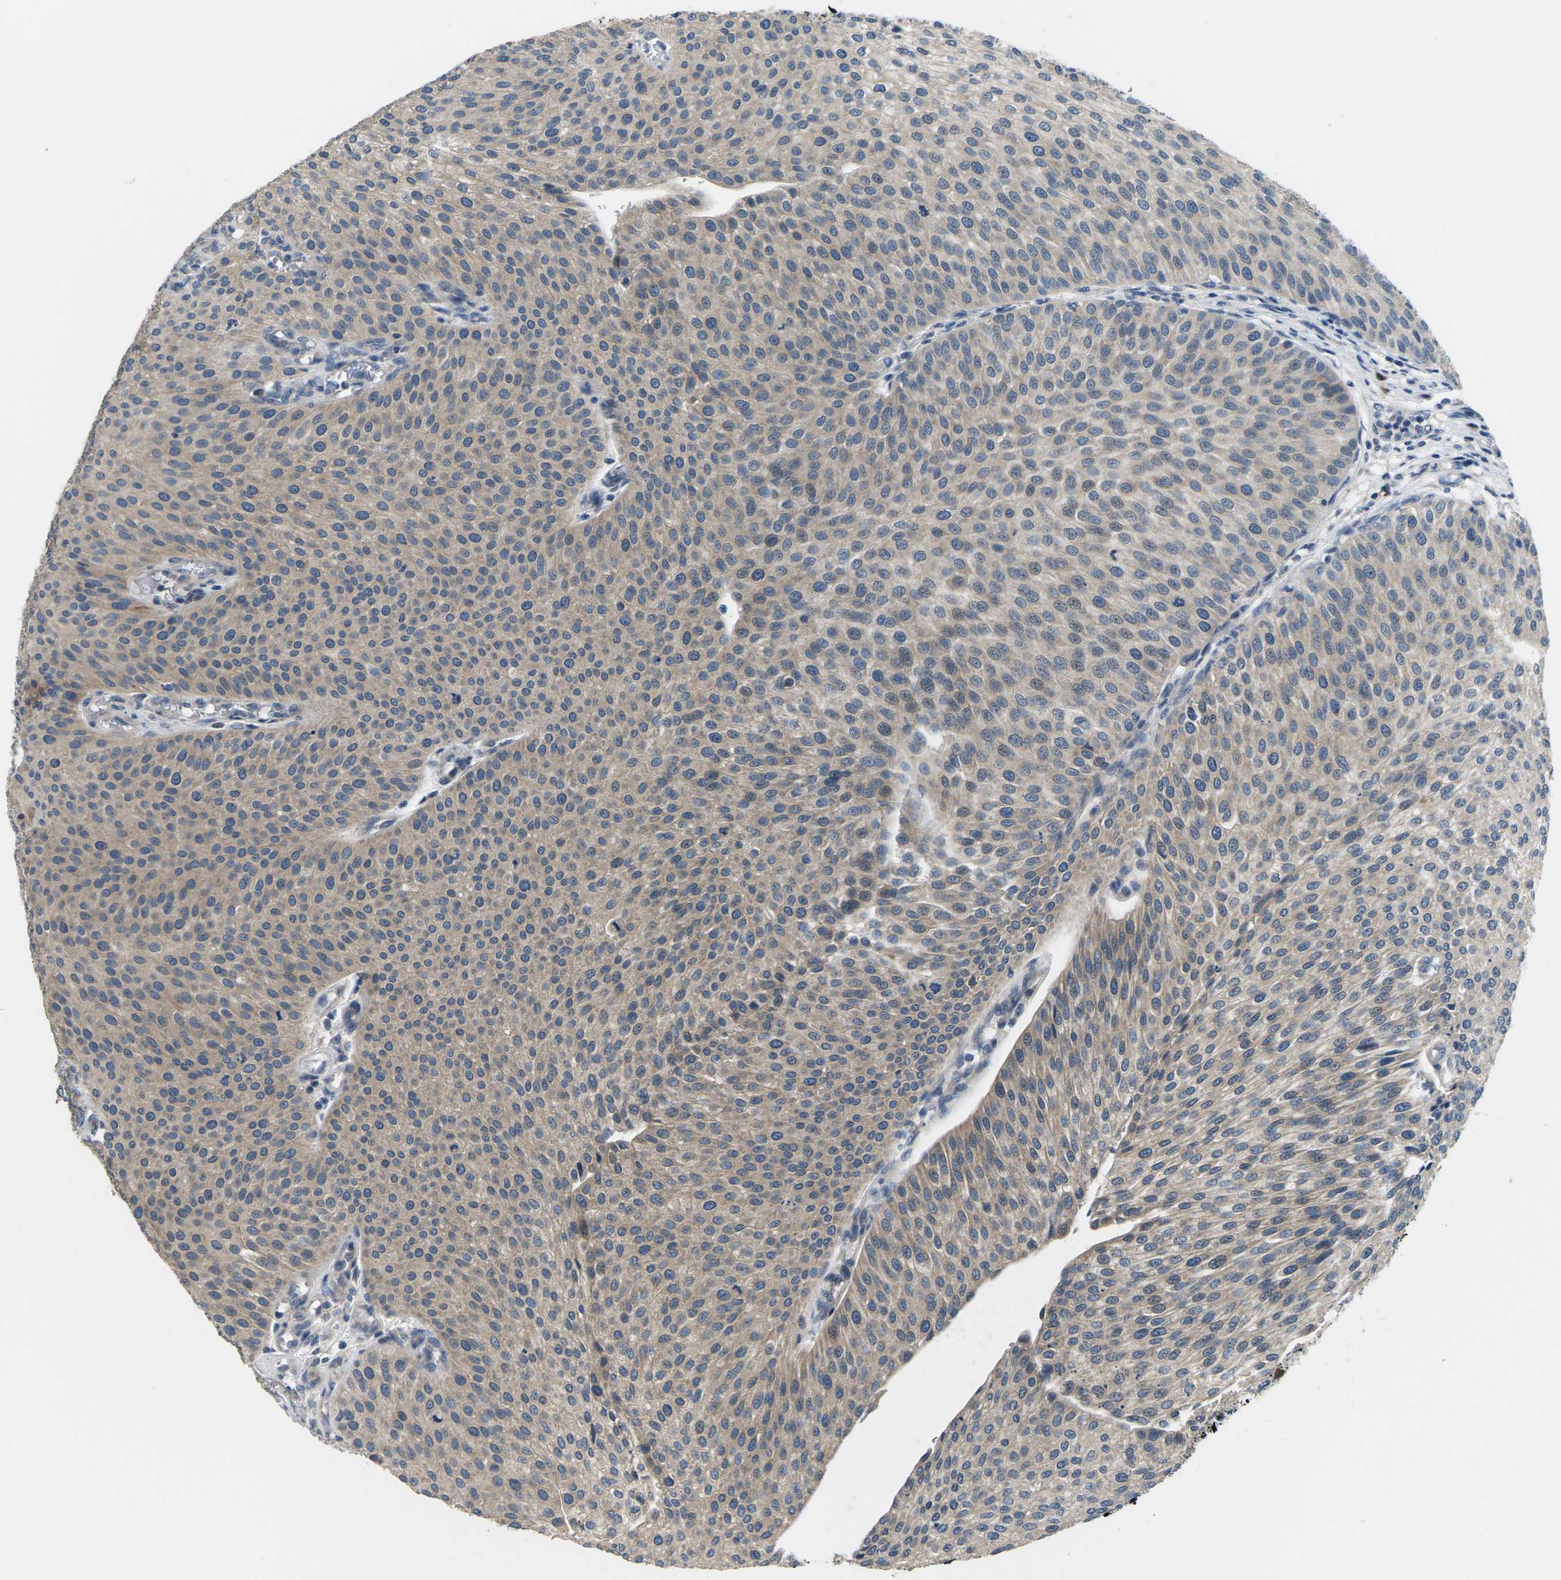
{"staining": {"intensity": "weak", "quantity": ">75%", "location": "cytoplasmic/membranous"}, "tissue": "urothelial cancer", "cell_type": "Tumor cells", "image_type": "cancer", "snomed": [{"axis": "morphology", "description": "Urothelial carcinoma, Low grade"}, {"axis": "topography", "description": "Smooth muscle"}, {"axis": "topography", "description": "Urinary bladder"}], "caption": "Urothelial carcinoma (low-grade) tissue exhibits weak cytoplasmic/membranous positivity in approximately >75% of tumor cells (brown staining indicates protein expression, while blue staining denotes nuclei).", "gene": "ERGIC3", "patient": {"sex": "male", "age": 60}}